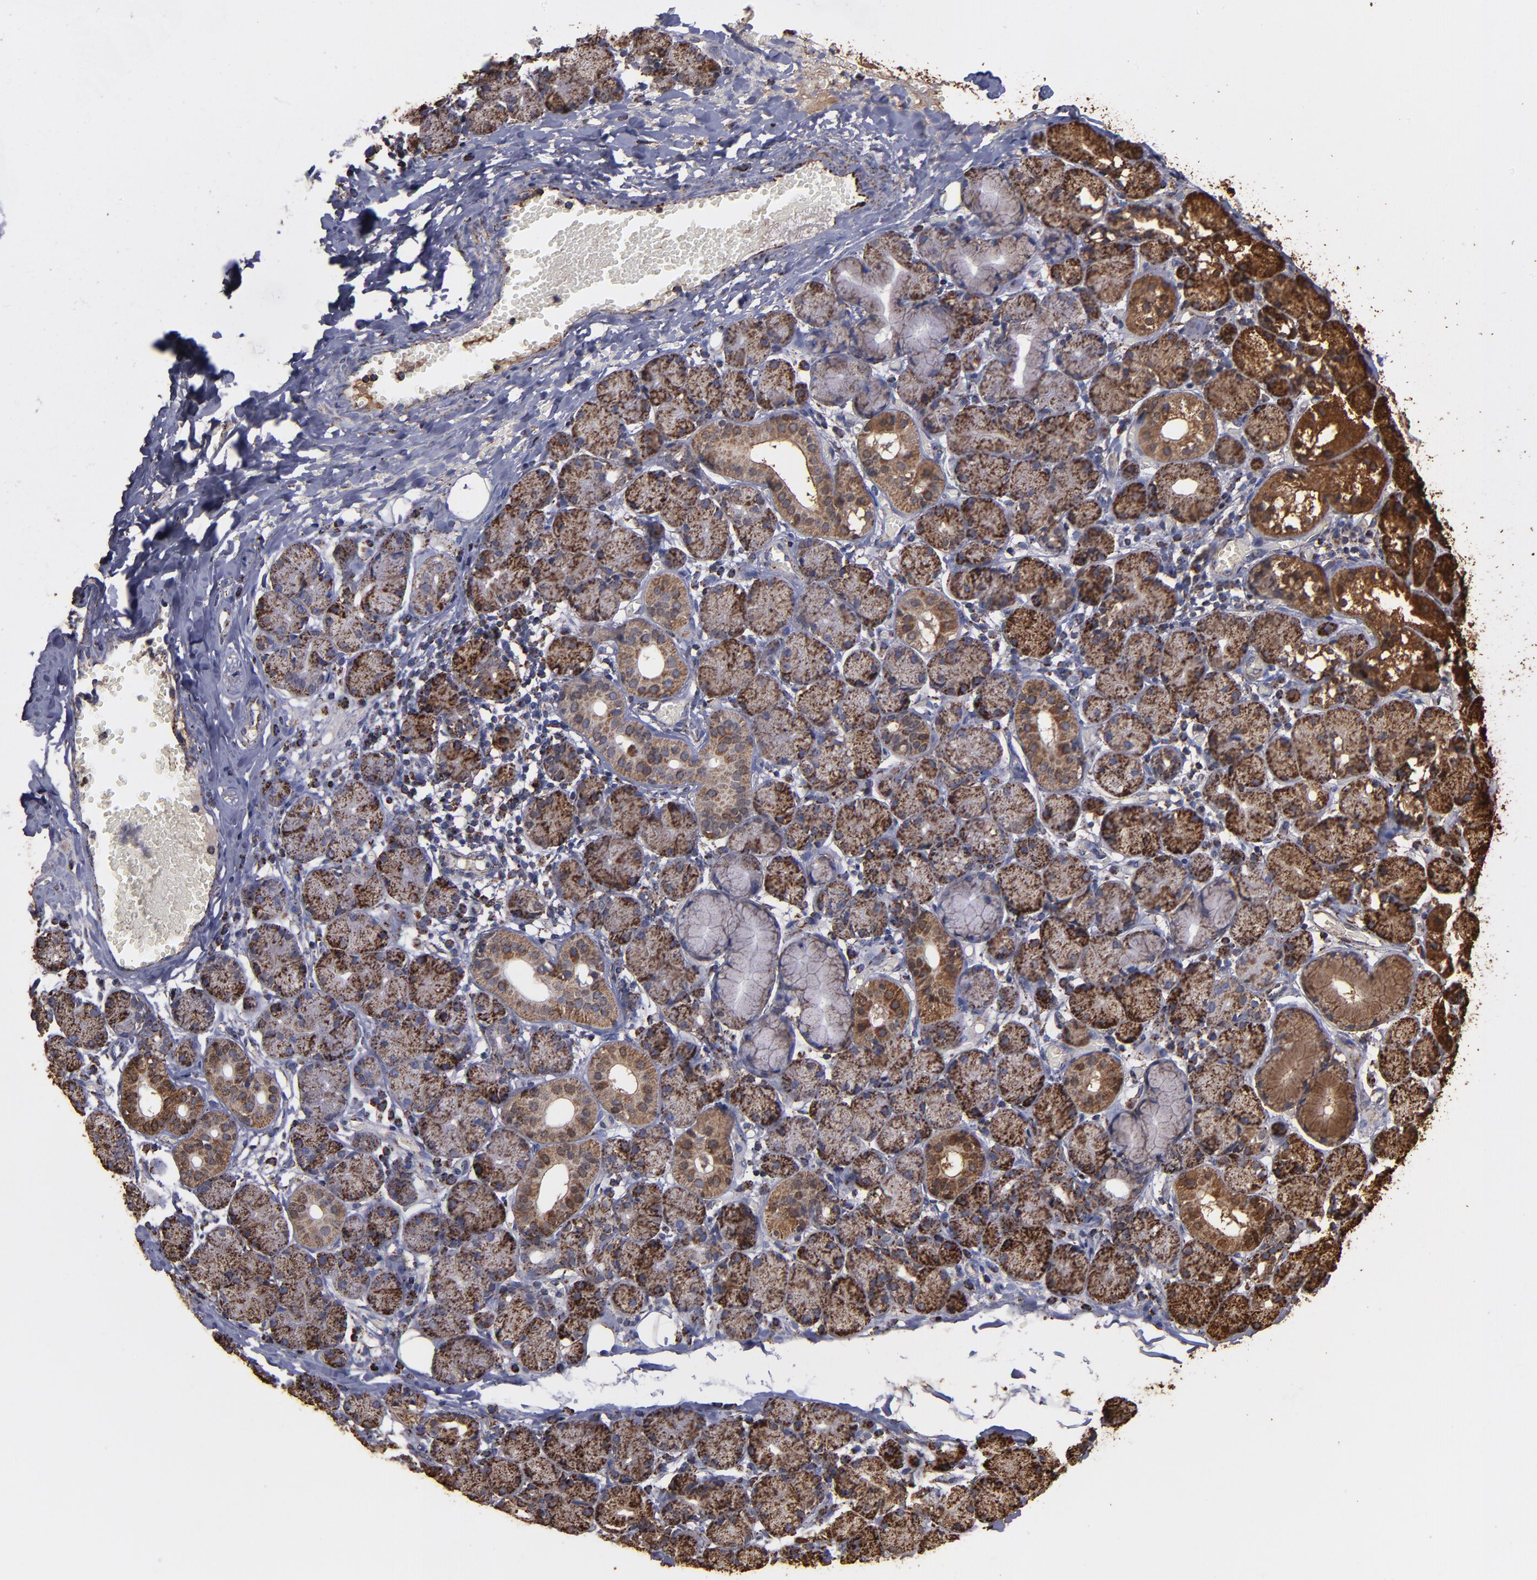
{"staining": {"intensity": "moderate", "quantity": ">75%", "location": "cytoplasmic/membranous"}, "tissue": "salivary gland", "cell_type": "Glandular cells", "image_type": "normal", "snomed": [{"axis": "morphology", "description": "Normal tissue, NOS"}, {"axis": "topography", "description": "Salivary gland"}], "caption": "Immunohistochemical staining of unremarkable human salivary gland demonstrates moderate cytoplasmic/membranous protein positivity in approximately >75% of glandular cells. Using DAB (3,3'-diaminobenzidine) (brown) and hematoxylin (blue) stains, captured at high magnification using brightfield microscopy.", "gene": "SOD2", "patient": {"sex": "female", "age": 24}}